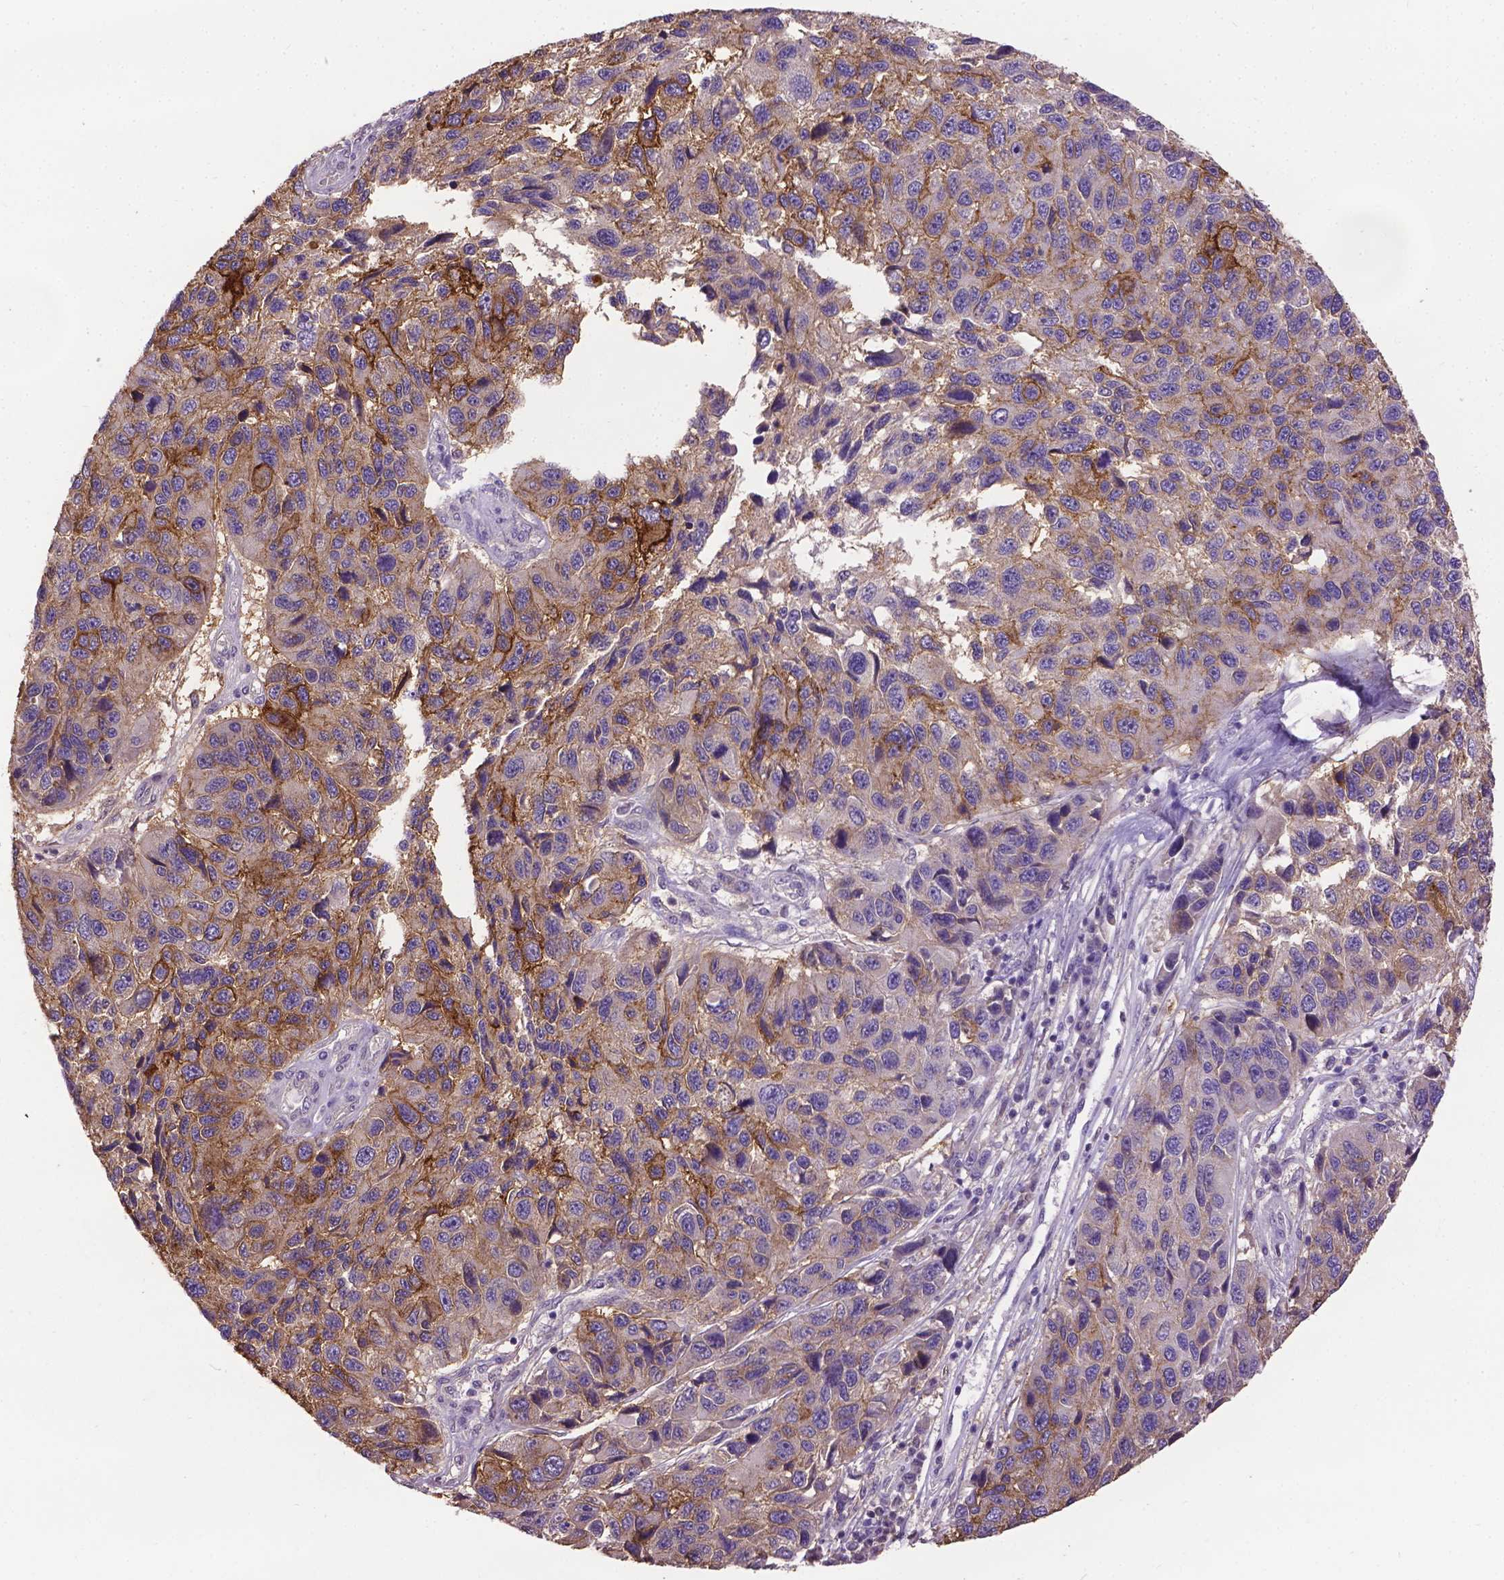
{"staining": {"intensity": "moderate", "quantity": "<25%", "location": "cytoplasmic/membranous"}, "tissue": "melanoma", "cell_type": "Tumor cells", "image_type": "cancer", "snomed": [{"axis": "morphology", "description": "Malignant melanoma, NOS"}, {"axis": "topography", "description": "Skin"}], "caption": "Protein expression by immunohistochemistry (IHC) displays moderate cytoplasmic/membranous expression in approximately <25% of tumor cells in malignant melanoma. Using DAB (brown) and hematoxylin (blue) stains, captured at high magnification using brightfield microscopy.", "gene": "CPM", "patient": {"sex": "male", "age": 53}}